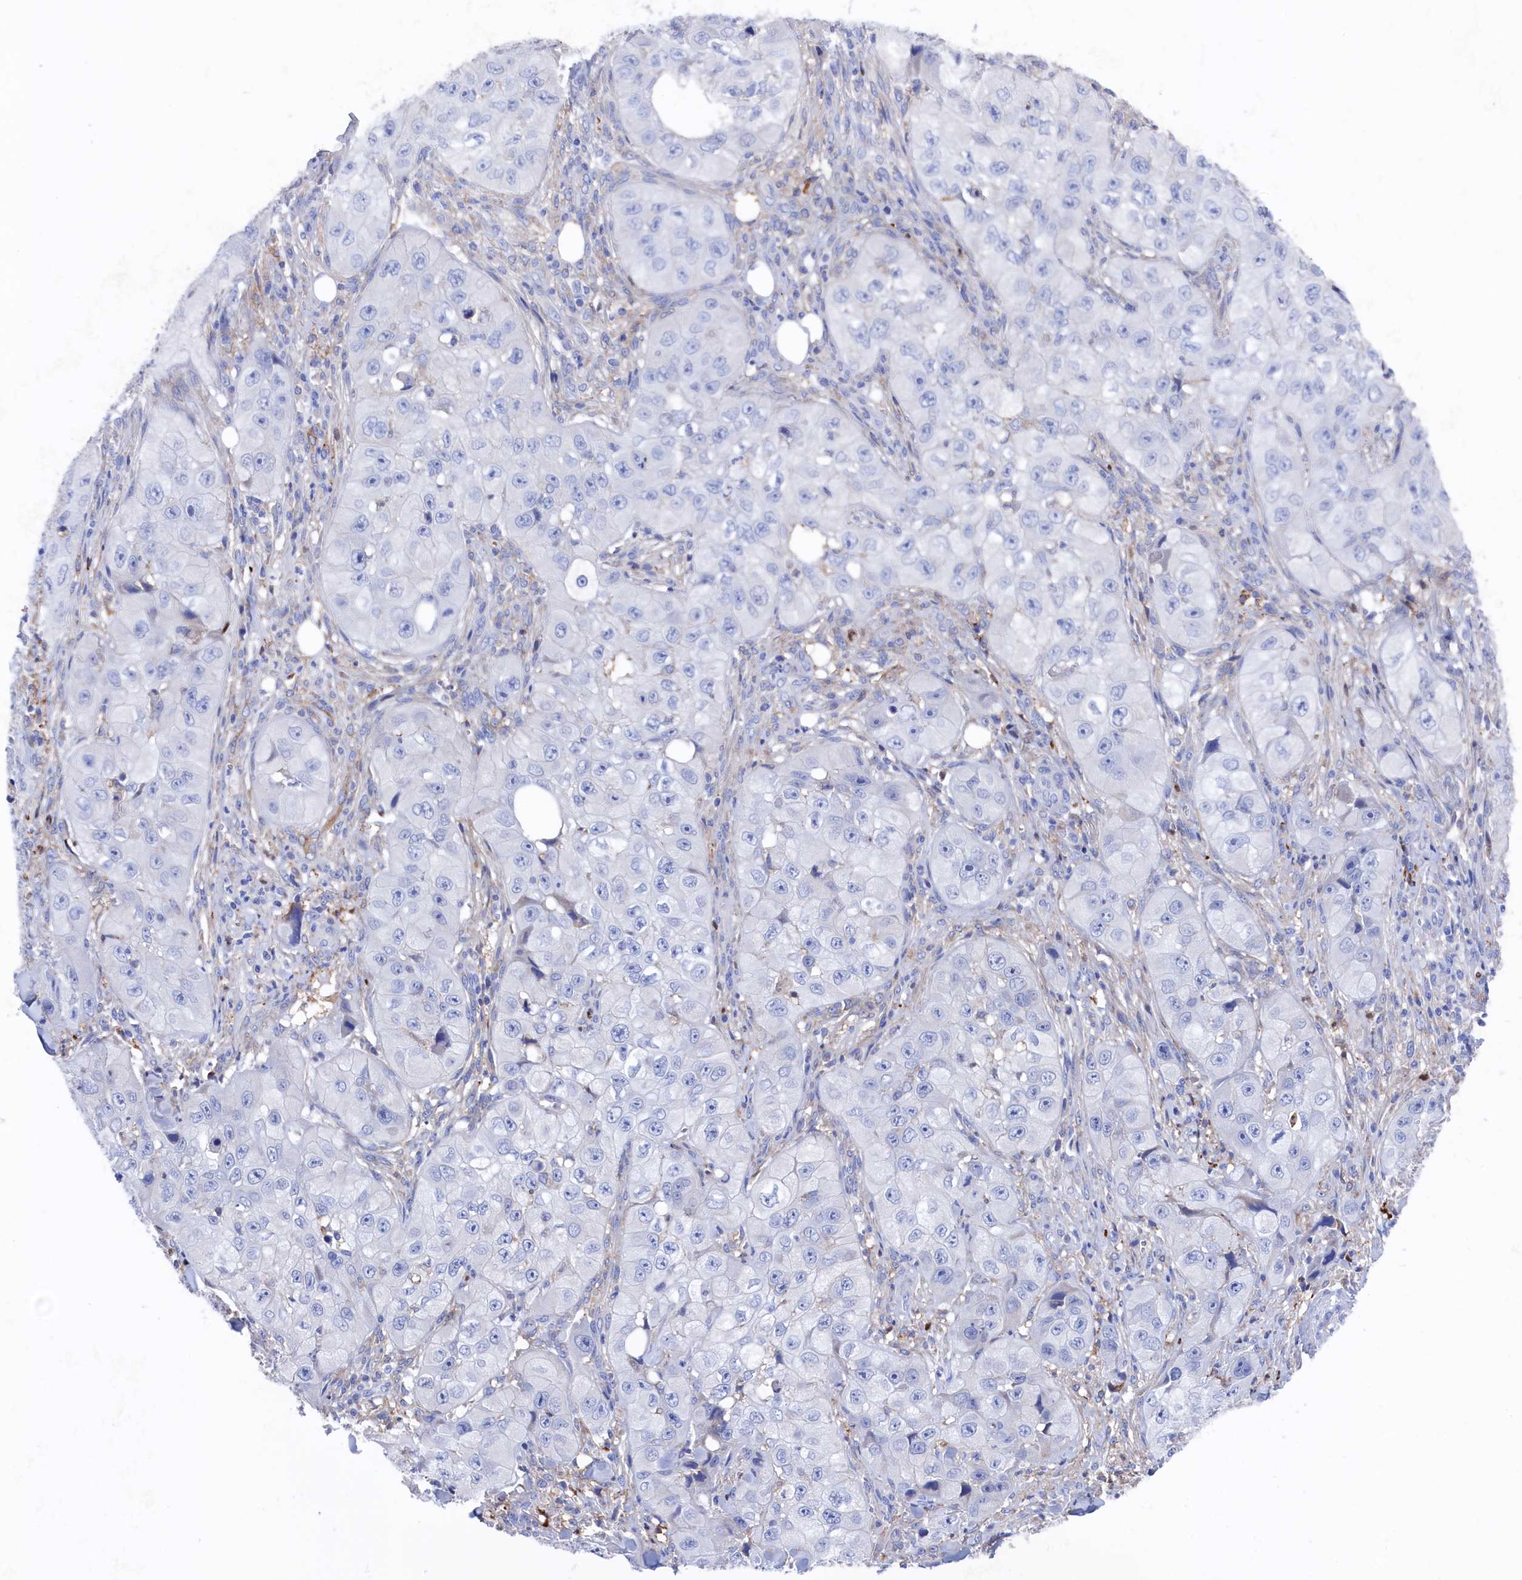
{"staining": {"intensity": "negative", "quantity": "none", "location": "none"}, "tissue": "skin cancer", "cell_type": "Tumor cells", "image_type": "cancer", "snomed": [{"axis": "morphology", "description": "Squamous cell carcinoma, NOS"}, {"axis": "topography", "description": "Skin"}, {"axis": "topography", "description": "Subcutis"}], "caption": "IHC of human skin cancer (squamous cell carcinoma) shows no expression in tumor cells.", "gene": "C12orf73", "patient": {"sex": "male", "age": 73}}